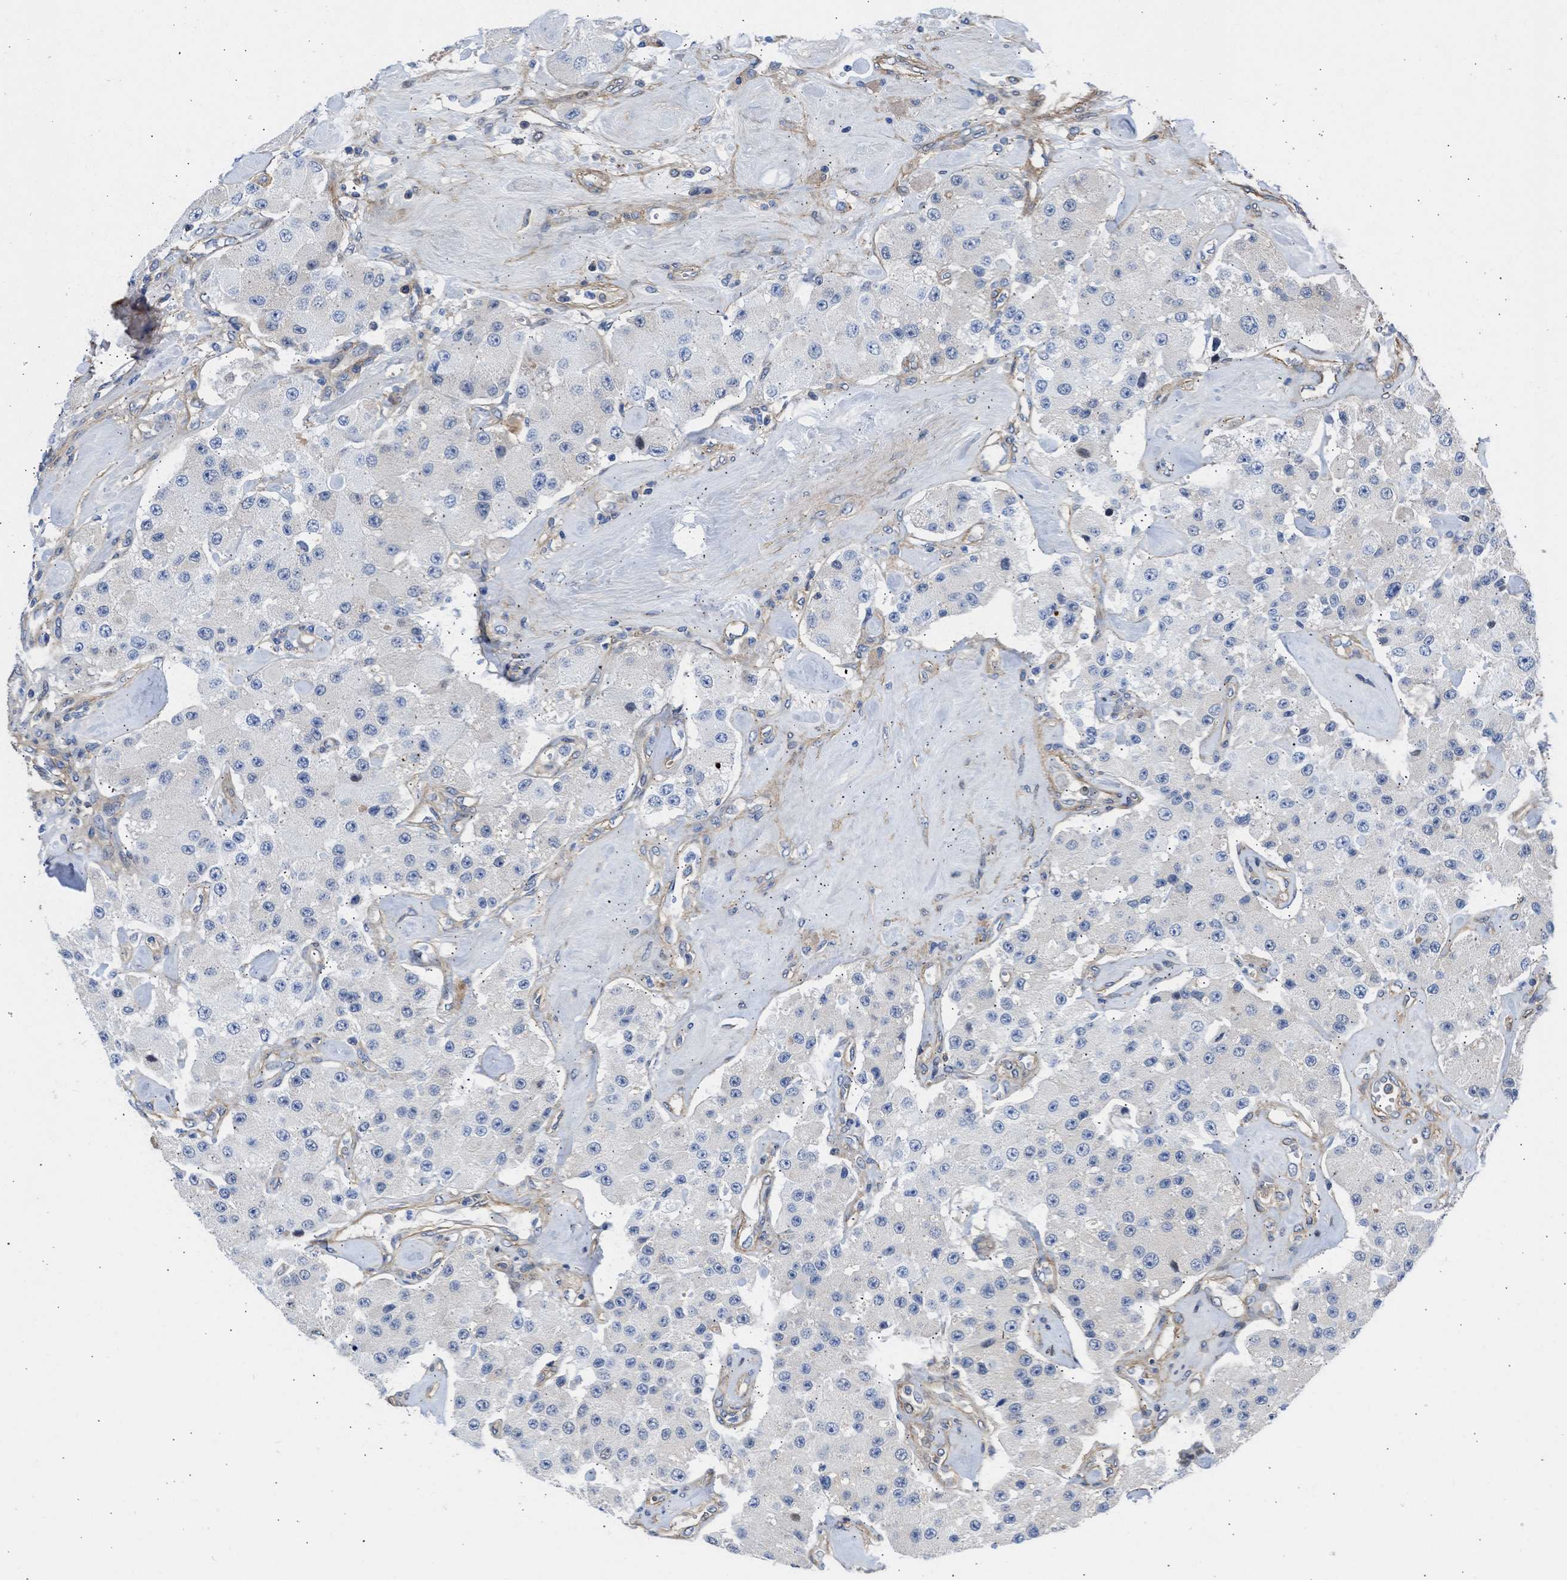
{"staining": {"intensity": "negative", "quantity": "none", "location": "none"}, "tissue": "carcinoid", "cell_type": "Tumor cells", "image_type": "cancer", "snomed": [{"axis": "morphology", "description": "Carcinoid, malignant, NOS"}, {"axis": "topography", "description": "Pancreas"}], "caption": "An immunohistochemistry (IHC) image of carcinoid is shown. There is no staining in tumor cells of carcinoid.", "gene": "MAS1L", "patient": {"sex": "male", "age": 41}}